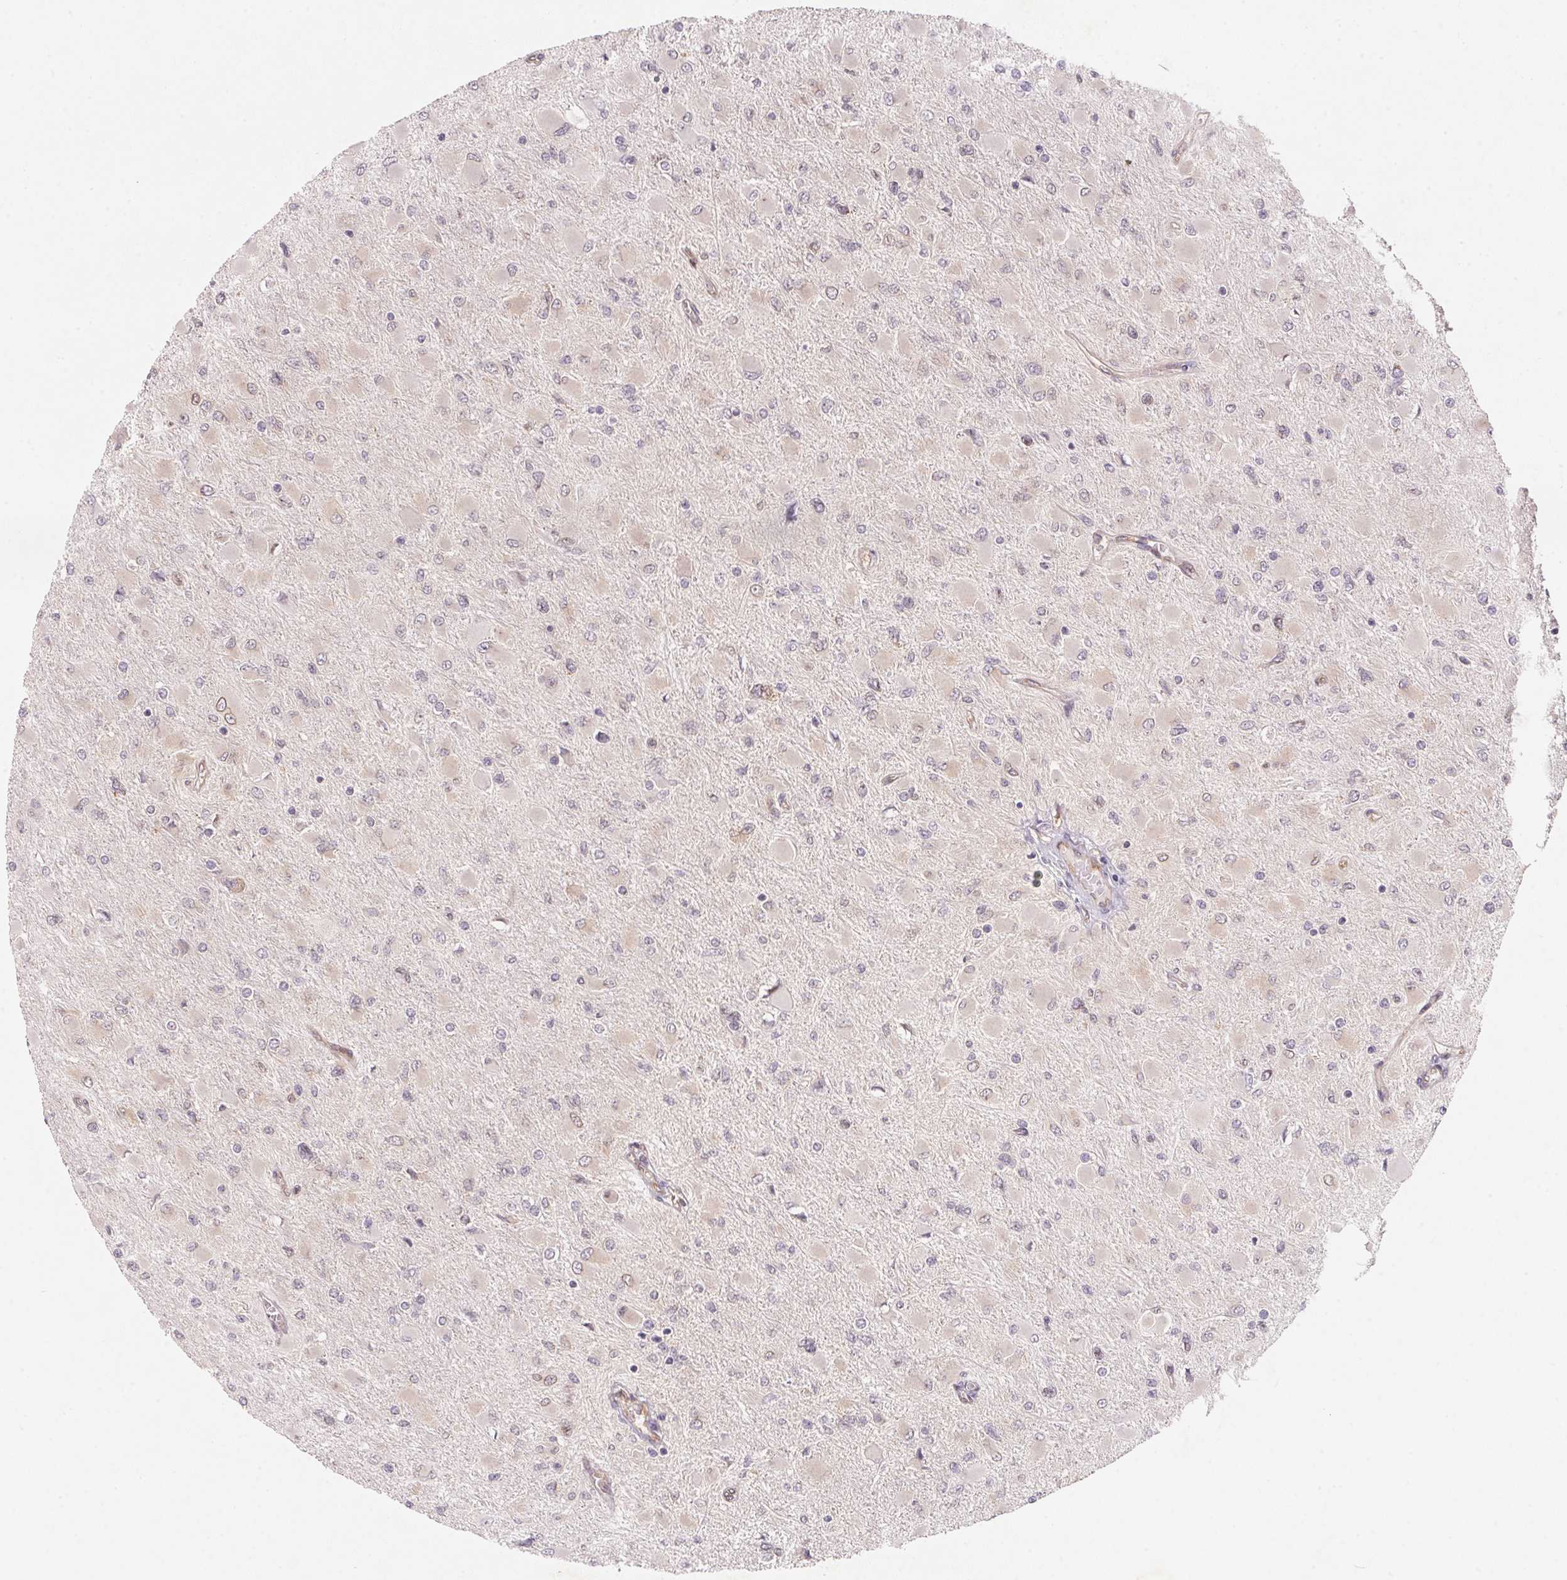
{"staining": {"intensity": "negative", "quantity": "none", "location": "none"}, "tissue": "glioma", "cell_type": "Tumor cells", "image_type": "cancer", "snomed": [{"axis": "morphology", "description": "Glioma, malignant, High grade"}, {"axis": "topography", "description": "Cerebral cortex"}], "caption": "A histopathology image of malignant high-grade glioma stained for a protein demonstrates no brown staining in tumor cells.", "gene": "EI24", "patient": {"sex": "female", "age": 36}}